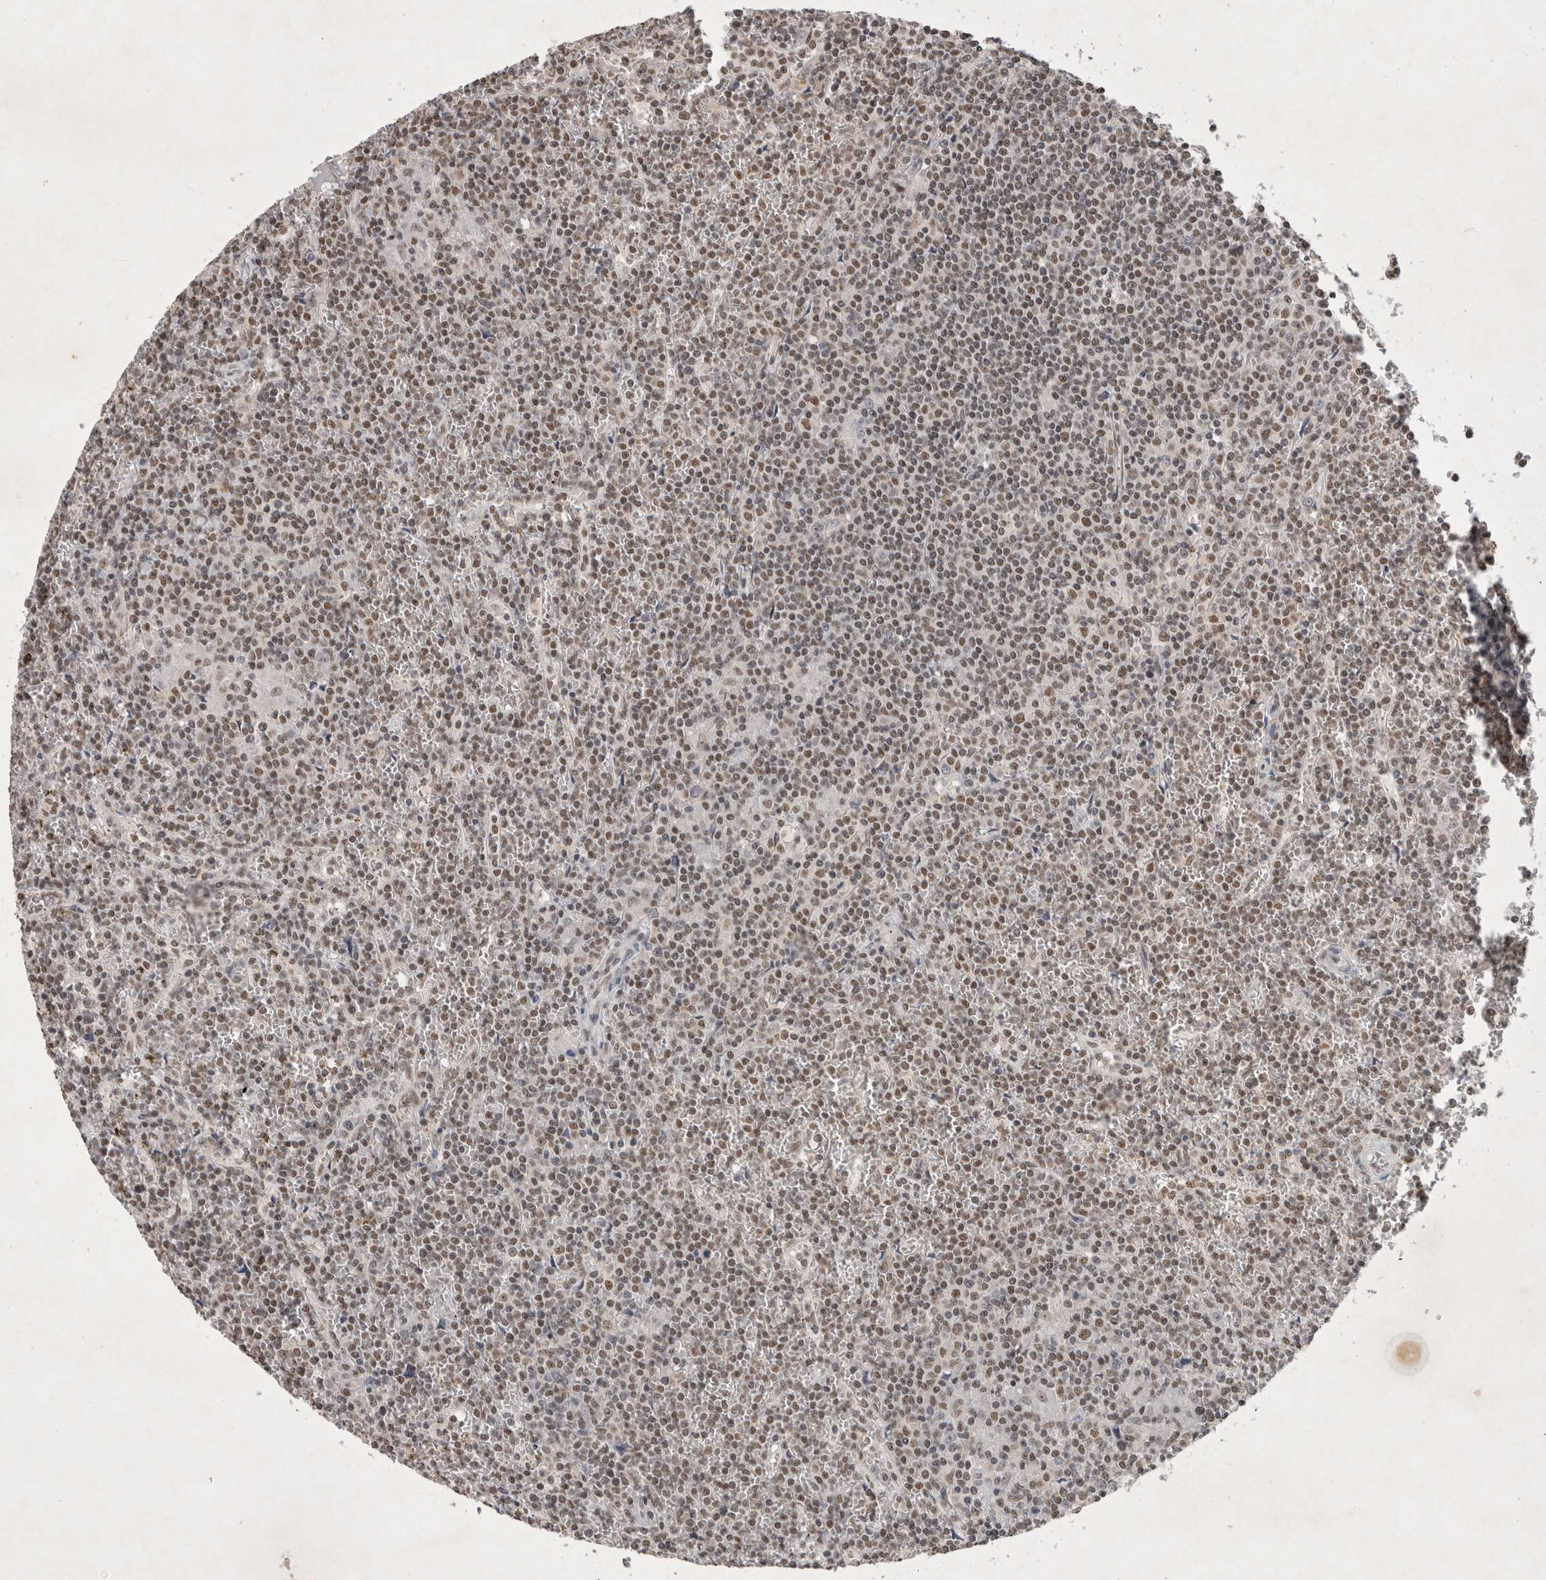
{"staining": {"intensity": "weak", "quantity": ">75%", "location": "nuclear"}, "tissue": "lymphoma", "cell_type": "Tumor cells", "image_type": "cancer", "snomed": [{"axis": "morphology", "description": "Malignant lymphoma, non-Hodgkin's type, Low grade"}, {"axis": "topography", "description": "Spleen"}], "caption": "Malignant lymphoma, non-Hodgkin's type (low-grade) tissue displays weak nuclear expression in about >75% of tumor cells, visualized by immunohistochemistry.", "gene": "XRCC5", "patient": {"sex": "female", "age": 19}}